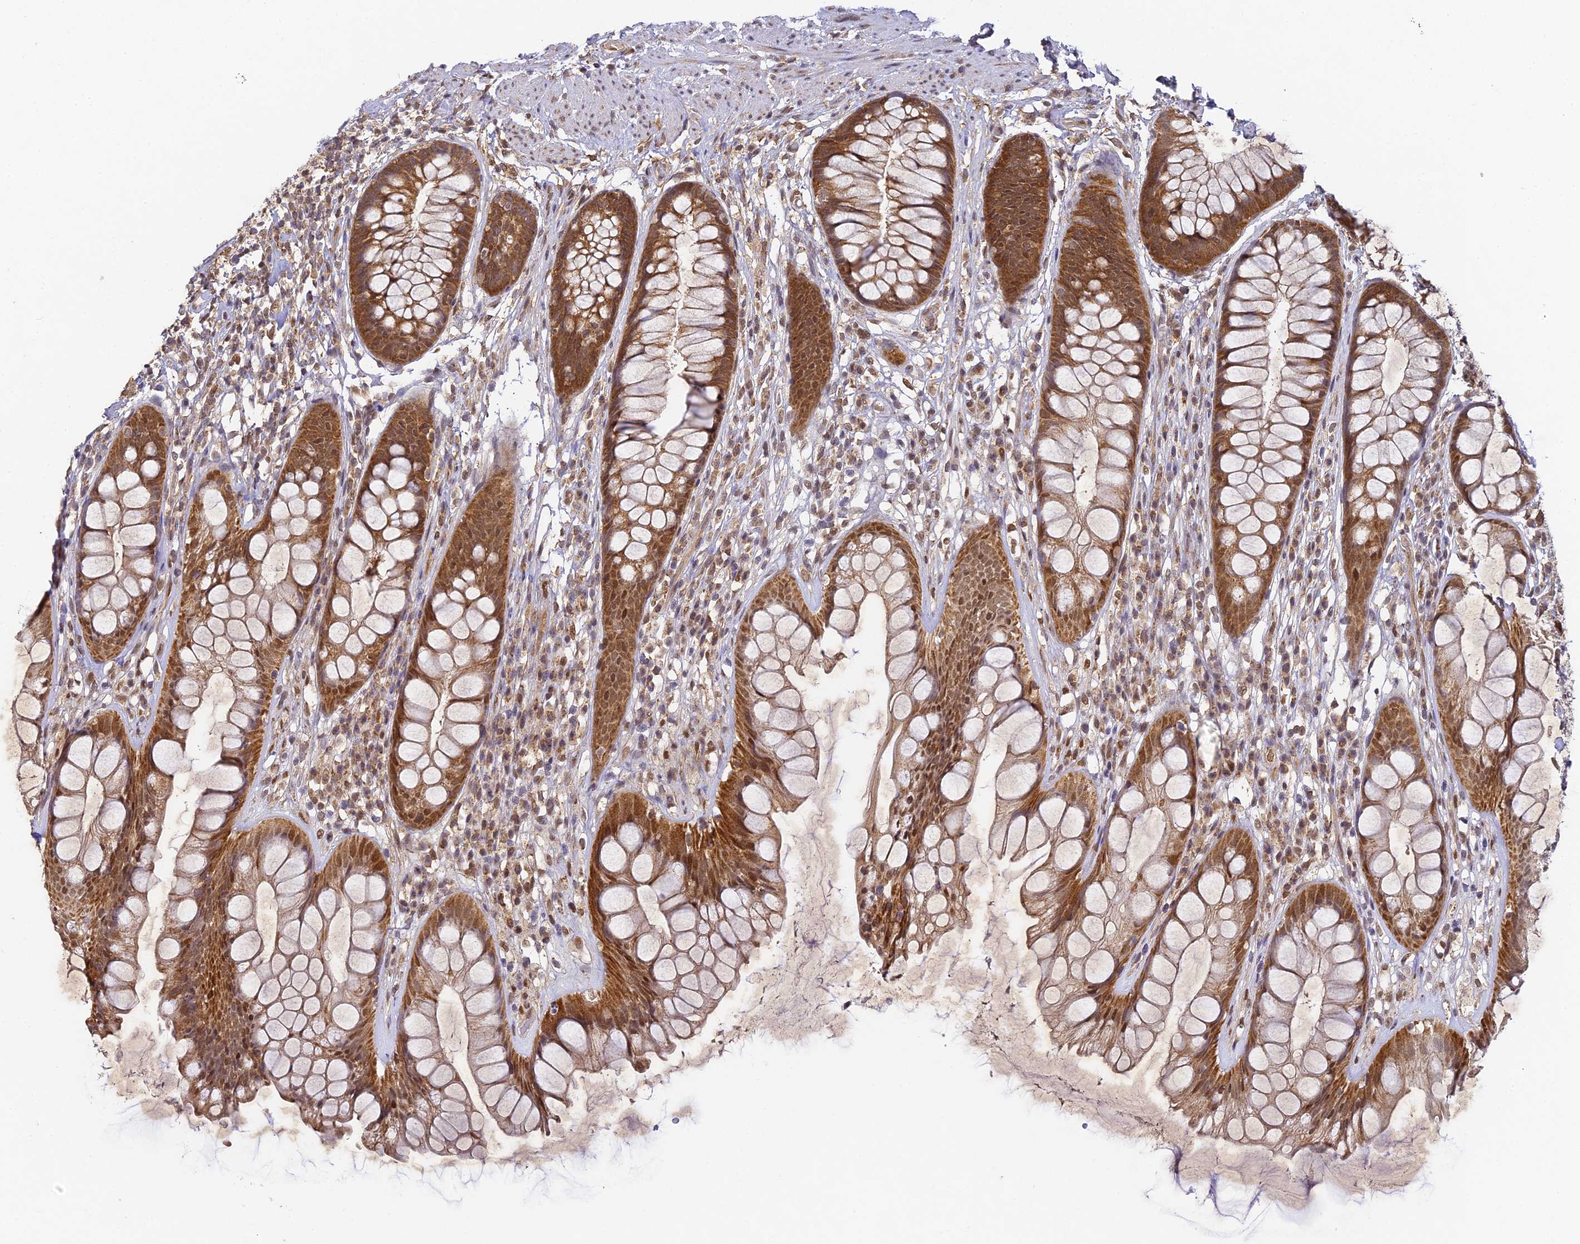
{"staining": {"intensity": "moderate", "quantity": ">75%", "location": "cytoplasmic/membranous,nuclear"}, "tissue": "rectum", "cell_type": "Glandular cells", "image_type": "normal", "snomed": [{"axis": "morphology", "description": "Normal tissue, NOS"}, {"axis": "topography", "description": "Rectum"}], "caption": "A brown stain shows moderate cytoplasmic/membranous,nuclear positivity of a protein in glandular cells of normal rectum. The staining was performed using DAB (3,3'-diaminobenzidine) to visualize the protein expression in brown, while the nuclei were stained in blue with hematoxylin (Magnification: 20x).", "gene": "DNAAF10", "patient": {"sex": "male", "age": 74}}